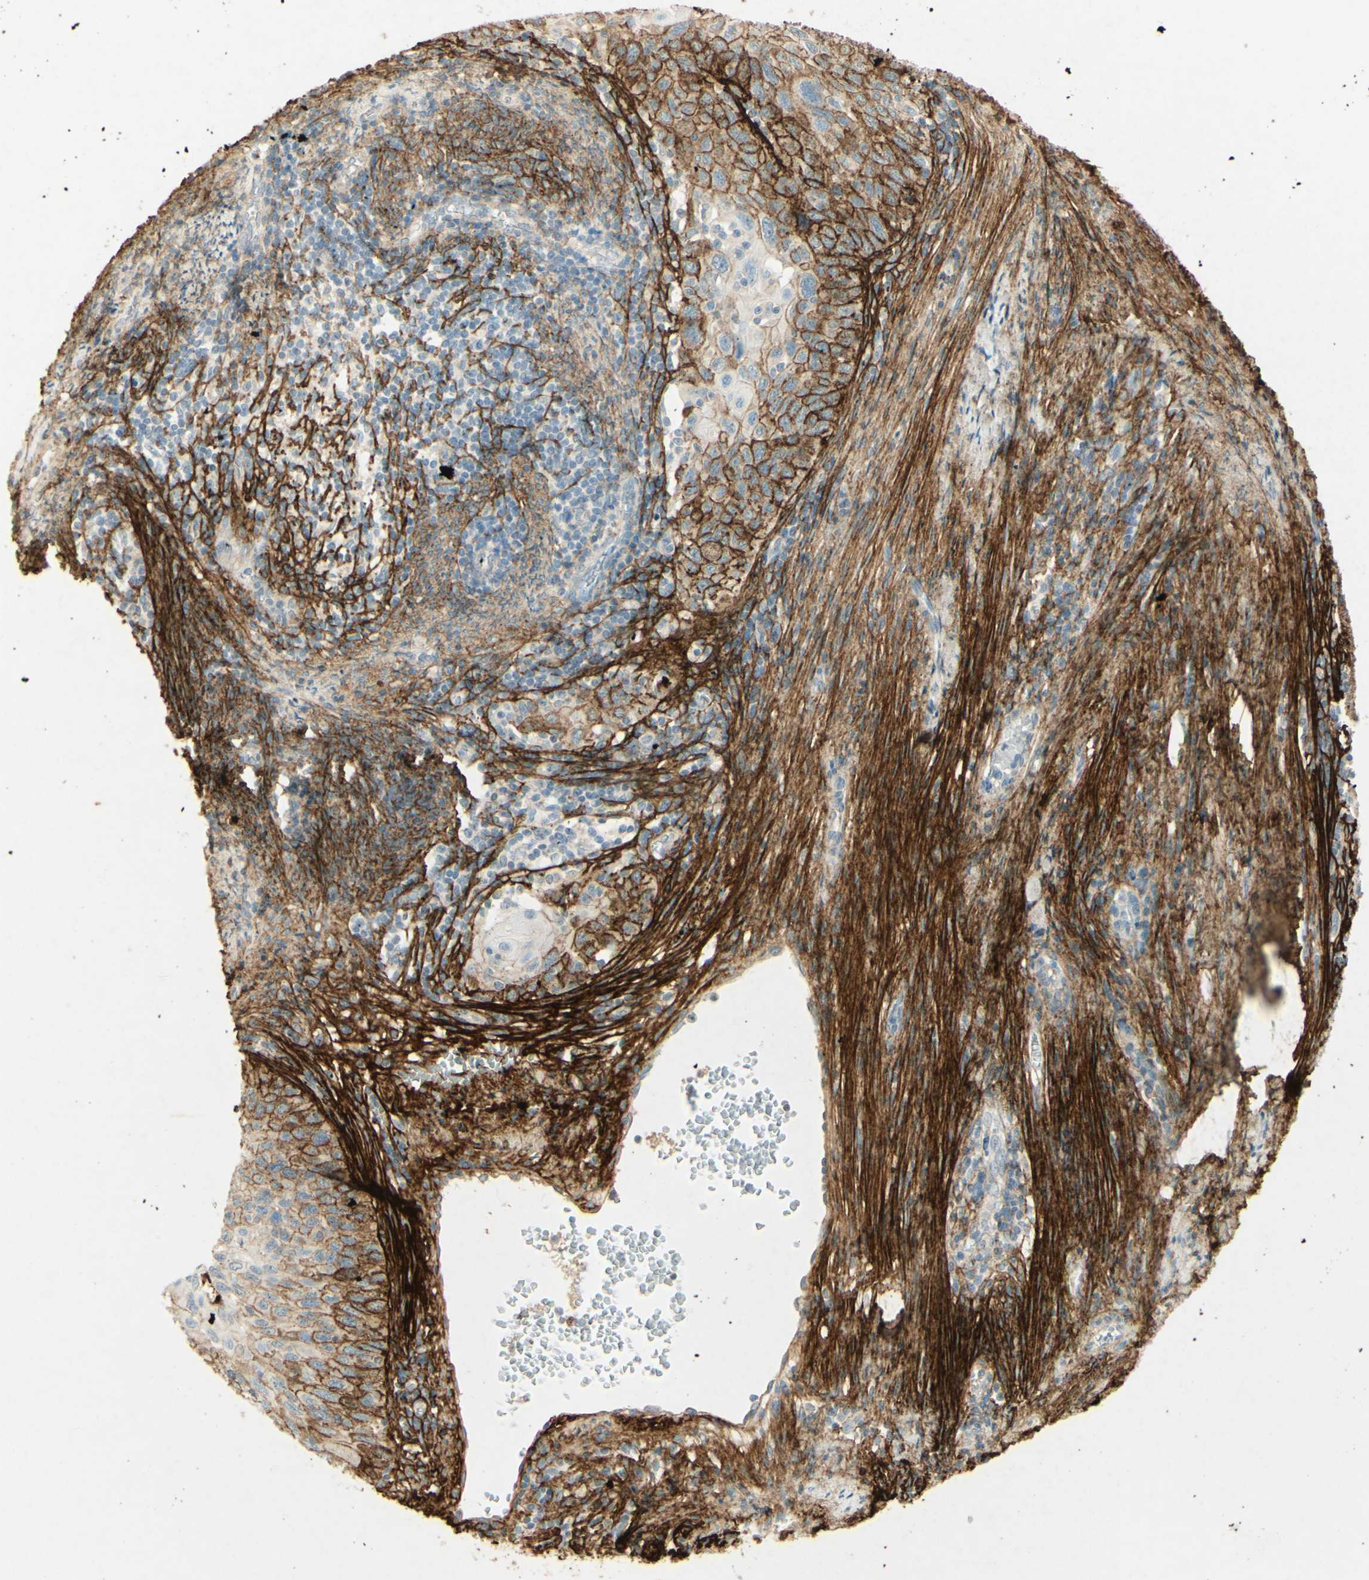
{"staining": {"intensity": "strong", "quantity": "25%-75%", "location": "cytoplasmic/membranous"}, "tissue": "cervical cancer", "cell_type": "Tumor cells", "image_type": "cancer", "snomed": [{"axis": "morphology", "description": "Squamous cell carcinoma, NOS"}, {"axis": "topography", "description": "Cervix"}], "caption": "This micrograph shows cervical cancer stained with immunohistochemistry (IHC) to label a protein in brown. The cytoplasmic/membranous of tumor cells show strong positivity for the protein. Nuclei are counter-stained blue.", "gene": "TNN", "patient": {"sex": "female", "age": 70}}